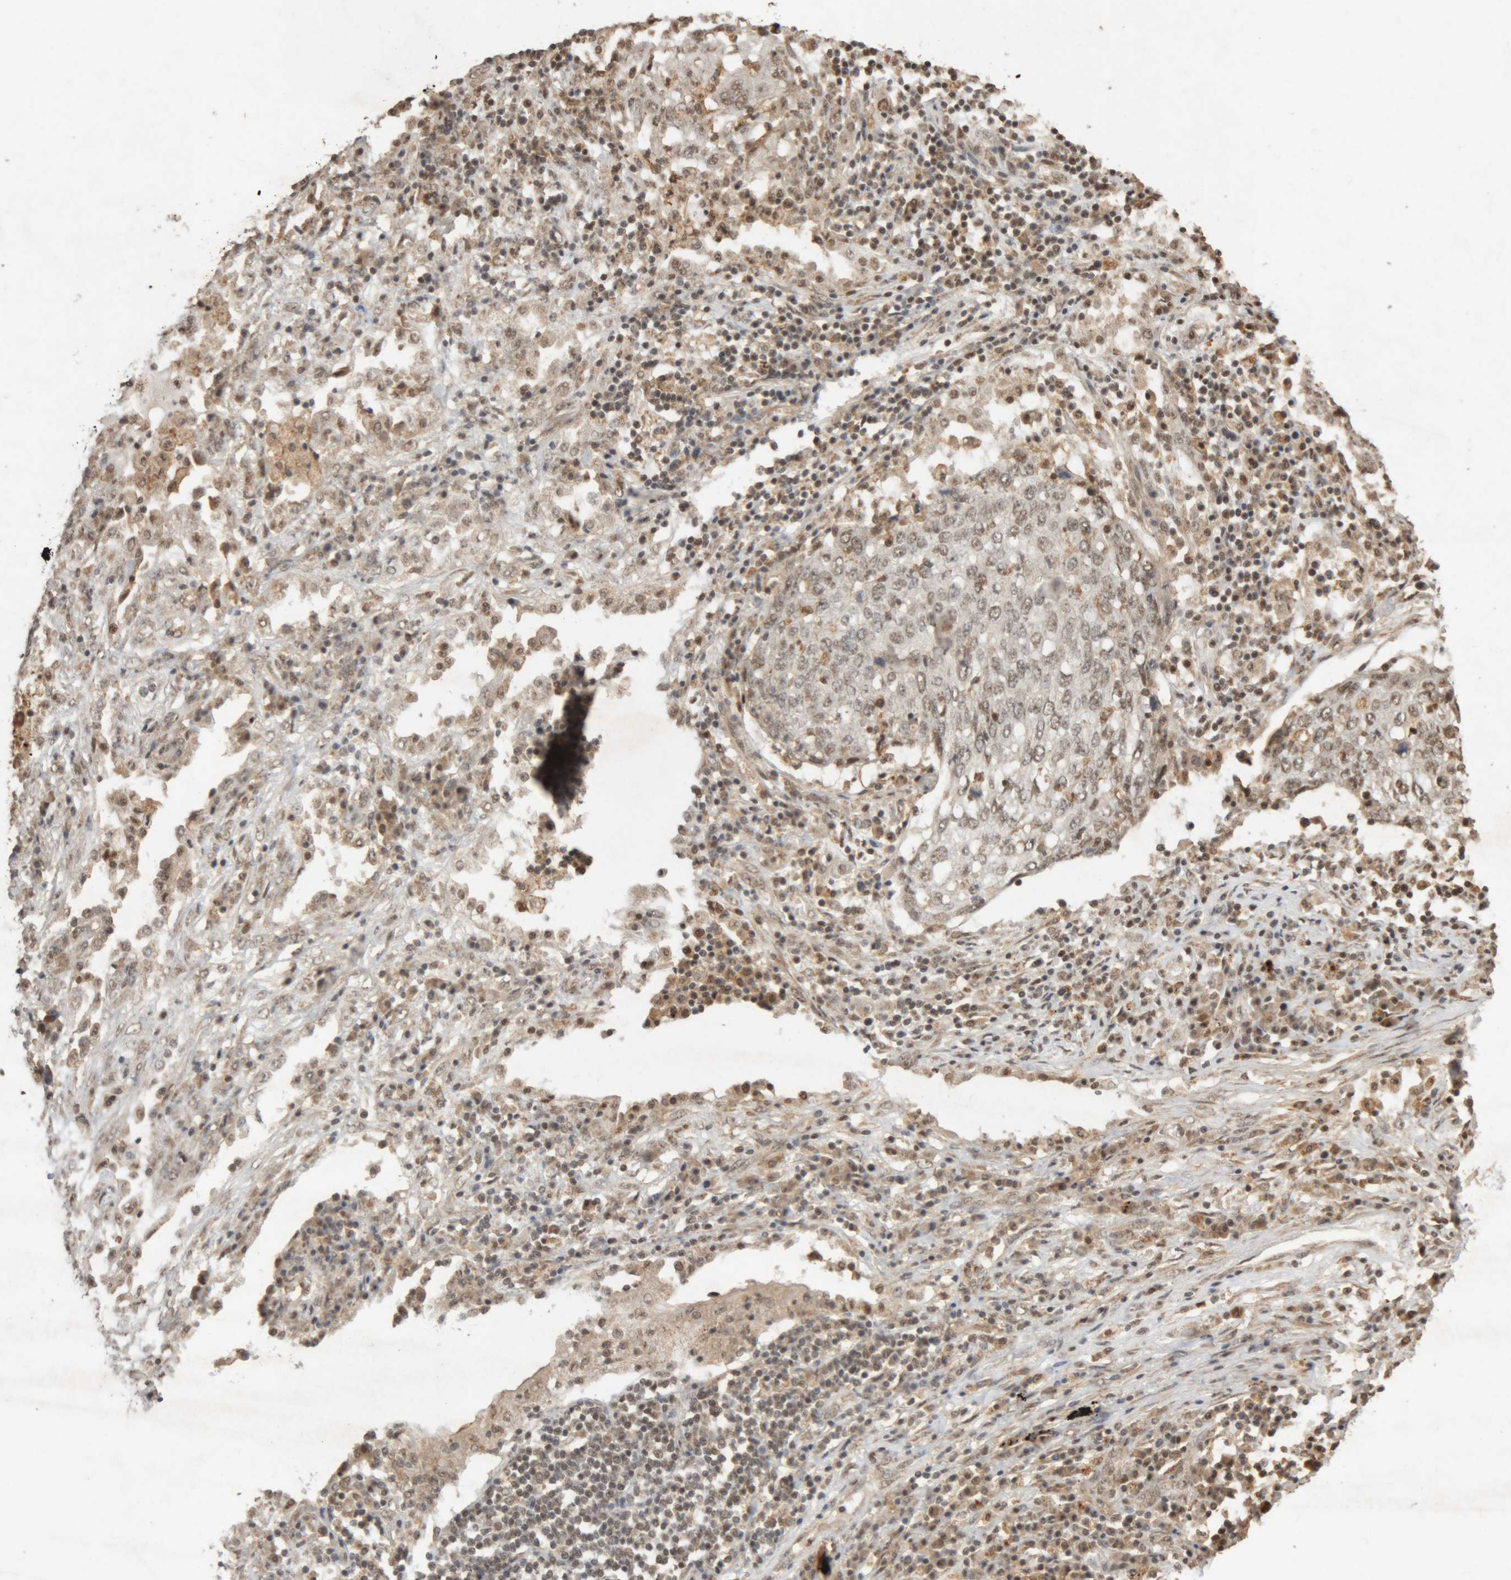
{"staining": {"intensity": "weak", "quantity": "25%-75%", "location": "nuclear"}, "tissue": "lung cancer", "cell_type": "Tumor cells", "image_type": "cancer", "snomed": [{"axis": "morphology", "description": "Squamous cell carcinoma, NOS"}, {"axis": "topography", "description": "Lung"}], "caption": "Lung squamous cell carcinoma tissue displays weak nuclear positivity in about 25%-75% of tumor cells, visualized by immunohistochemistry.", "gene": "KEAP1", "patient": {"sex": "female", "age": 63}}